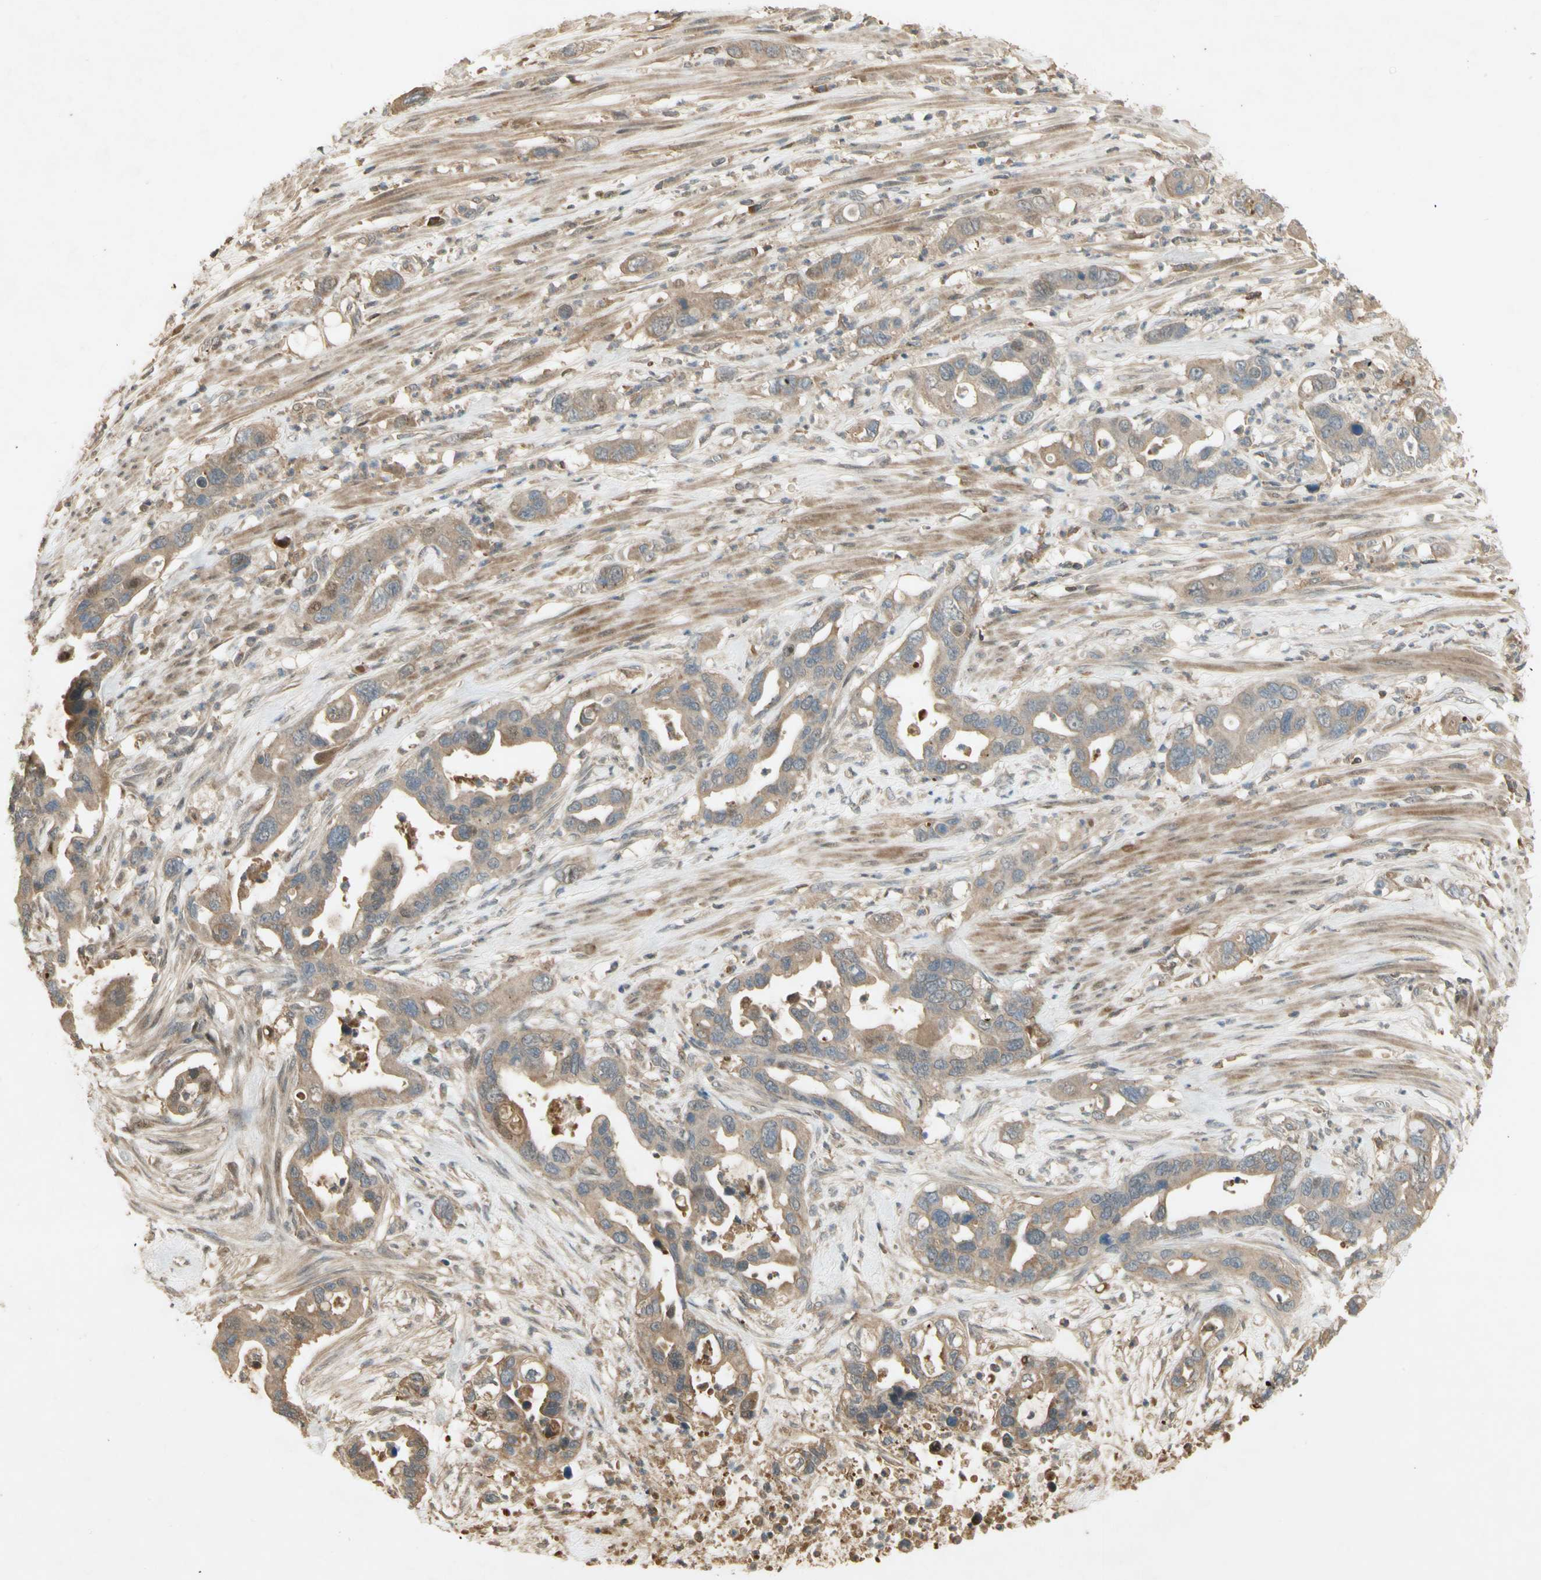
{"staining": {"intensity": "weak", "quantity": "25%-75%", "location": "cytoplasmic/membranous"}, "tissue": "pancreatic cancer", "cell_type": "Tumor cells", "image_type": "cancer", "snomed": [{"axis": "morphology", "description": "Adenocarcinoma, NOS"}, {"axis": "topography", "description": "Pancreas"}], "caption": "IHC of adenocarcinoma (pancreatic) reveals low levels of weak cytoplasmic/membranous expression in approximately 25%-75% of tumor cells.", "gene": "NRG4", "patient": {"sex": "female", "age": 71}}